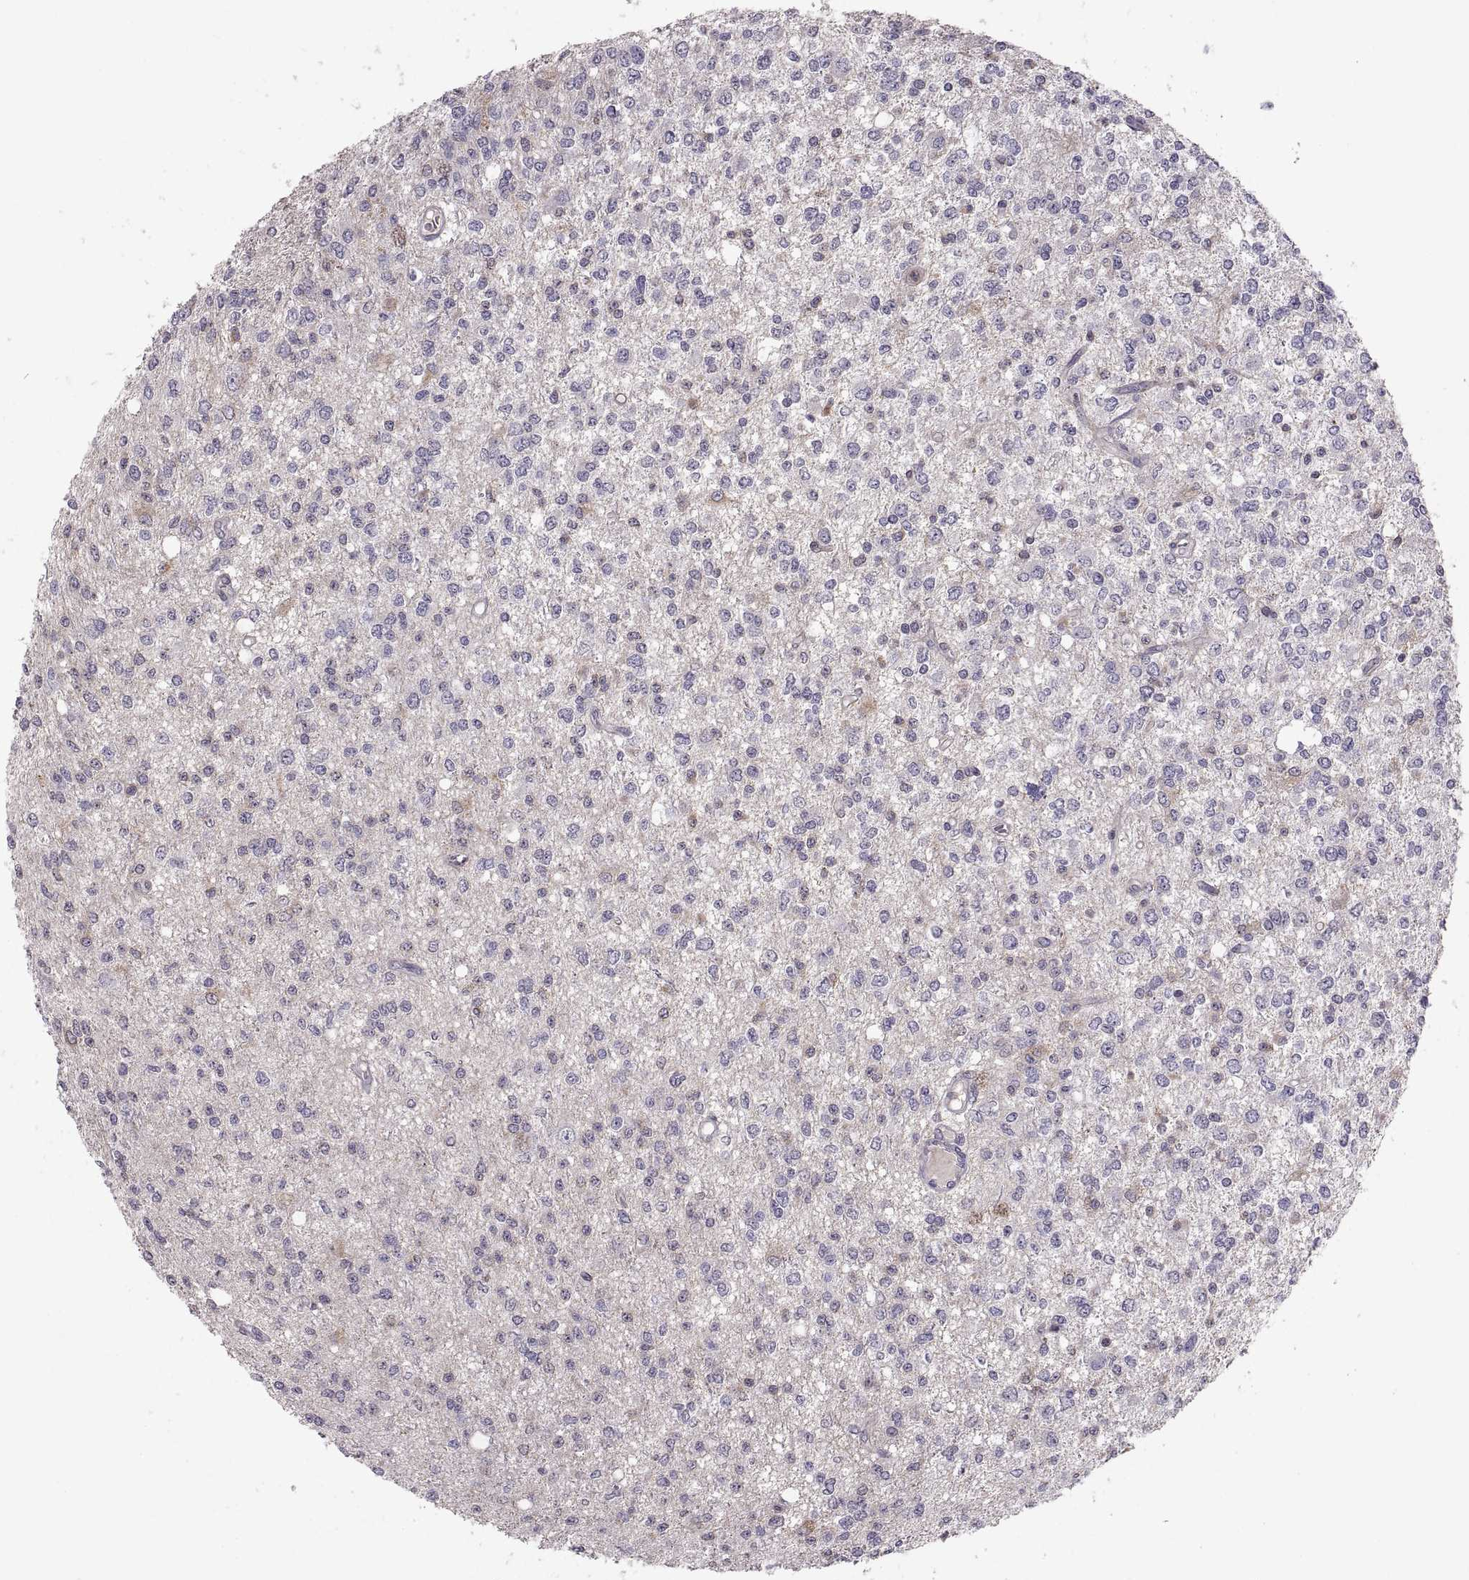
{"staining": {"intensity": "negative", "quantity": "none", "location": "none"}, "tissue": "glioma", "cell_type": "Tumor cells", "image_type": "cancer", "snomed": [{"axis": "morphology", "description": "Glioma, malignant, Low grade"}, {"axis": "topography", "description": "Brain"}], "caption": "Tumor cells are negative for brown protein staining in glioma. The staining is performed using DAB brown chromogen with nuclei counter-stained in using hematoxylin.", "gene": "EZR", "patient": {"sex": "male", "age": 67}}